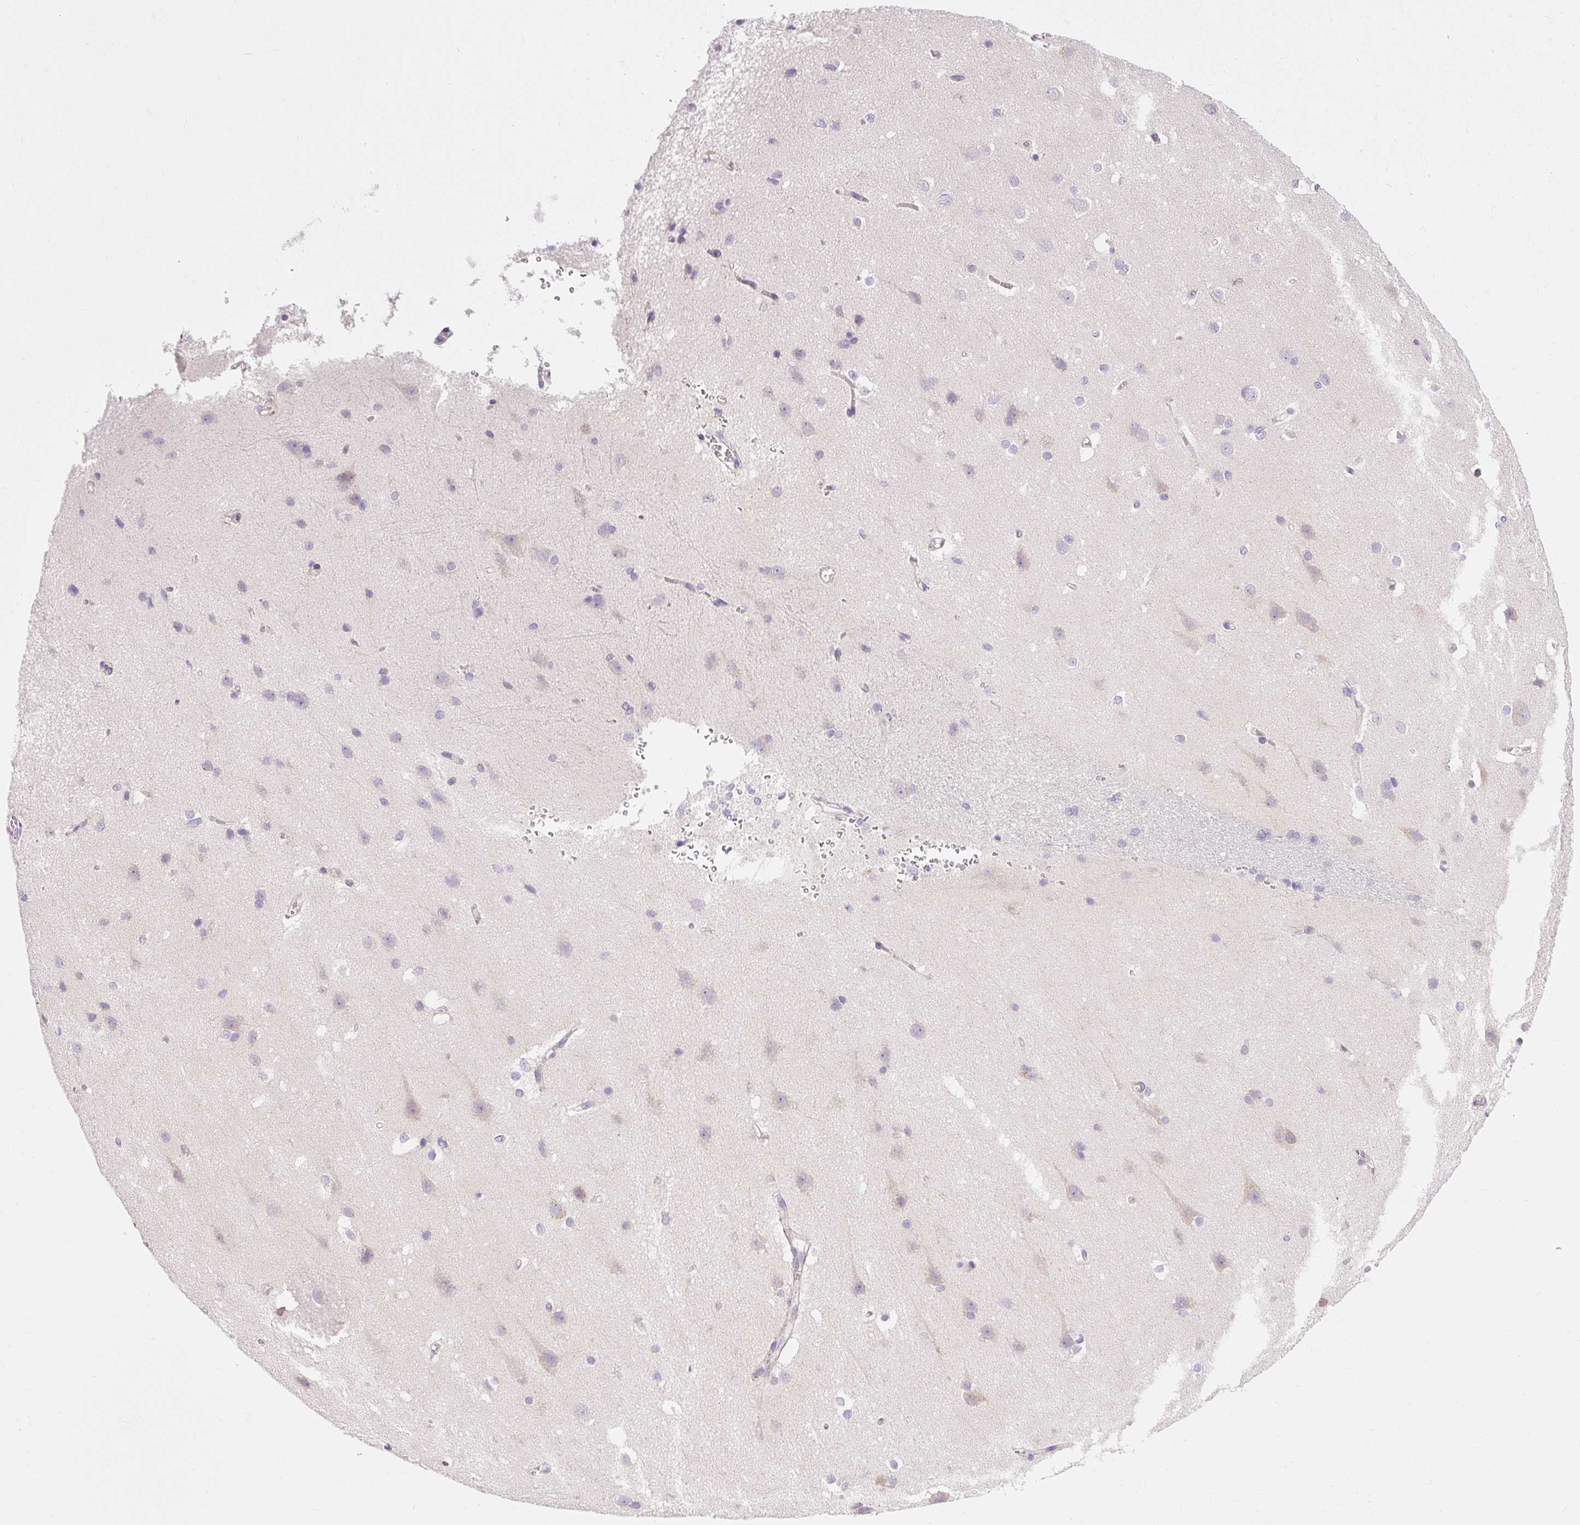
{"staining": {"intensity": "negative", "quantity": "none", "location": "none"}, "tissue": "cerebral cortex", "cell_type": "Endothelial cells", "image_type": "normal", "snomed": [{"axis": "morphology", "description": "Normal tissue, NOS"}, {"axis": "topography", "description": "Cerebral cortex"}], "caption": "A micrograph of cerebral cortex stained for a protein shows no brown staining in endothelial cells.", "gene": "IMMT", "patient": {"sex": "male", "age": 37}}